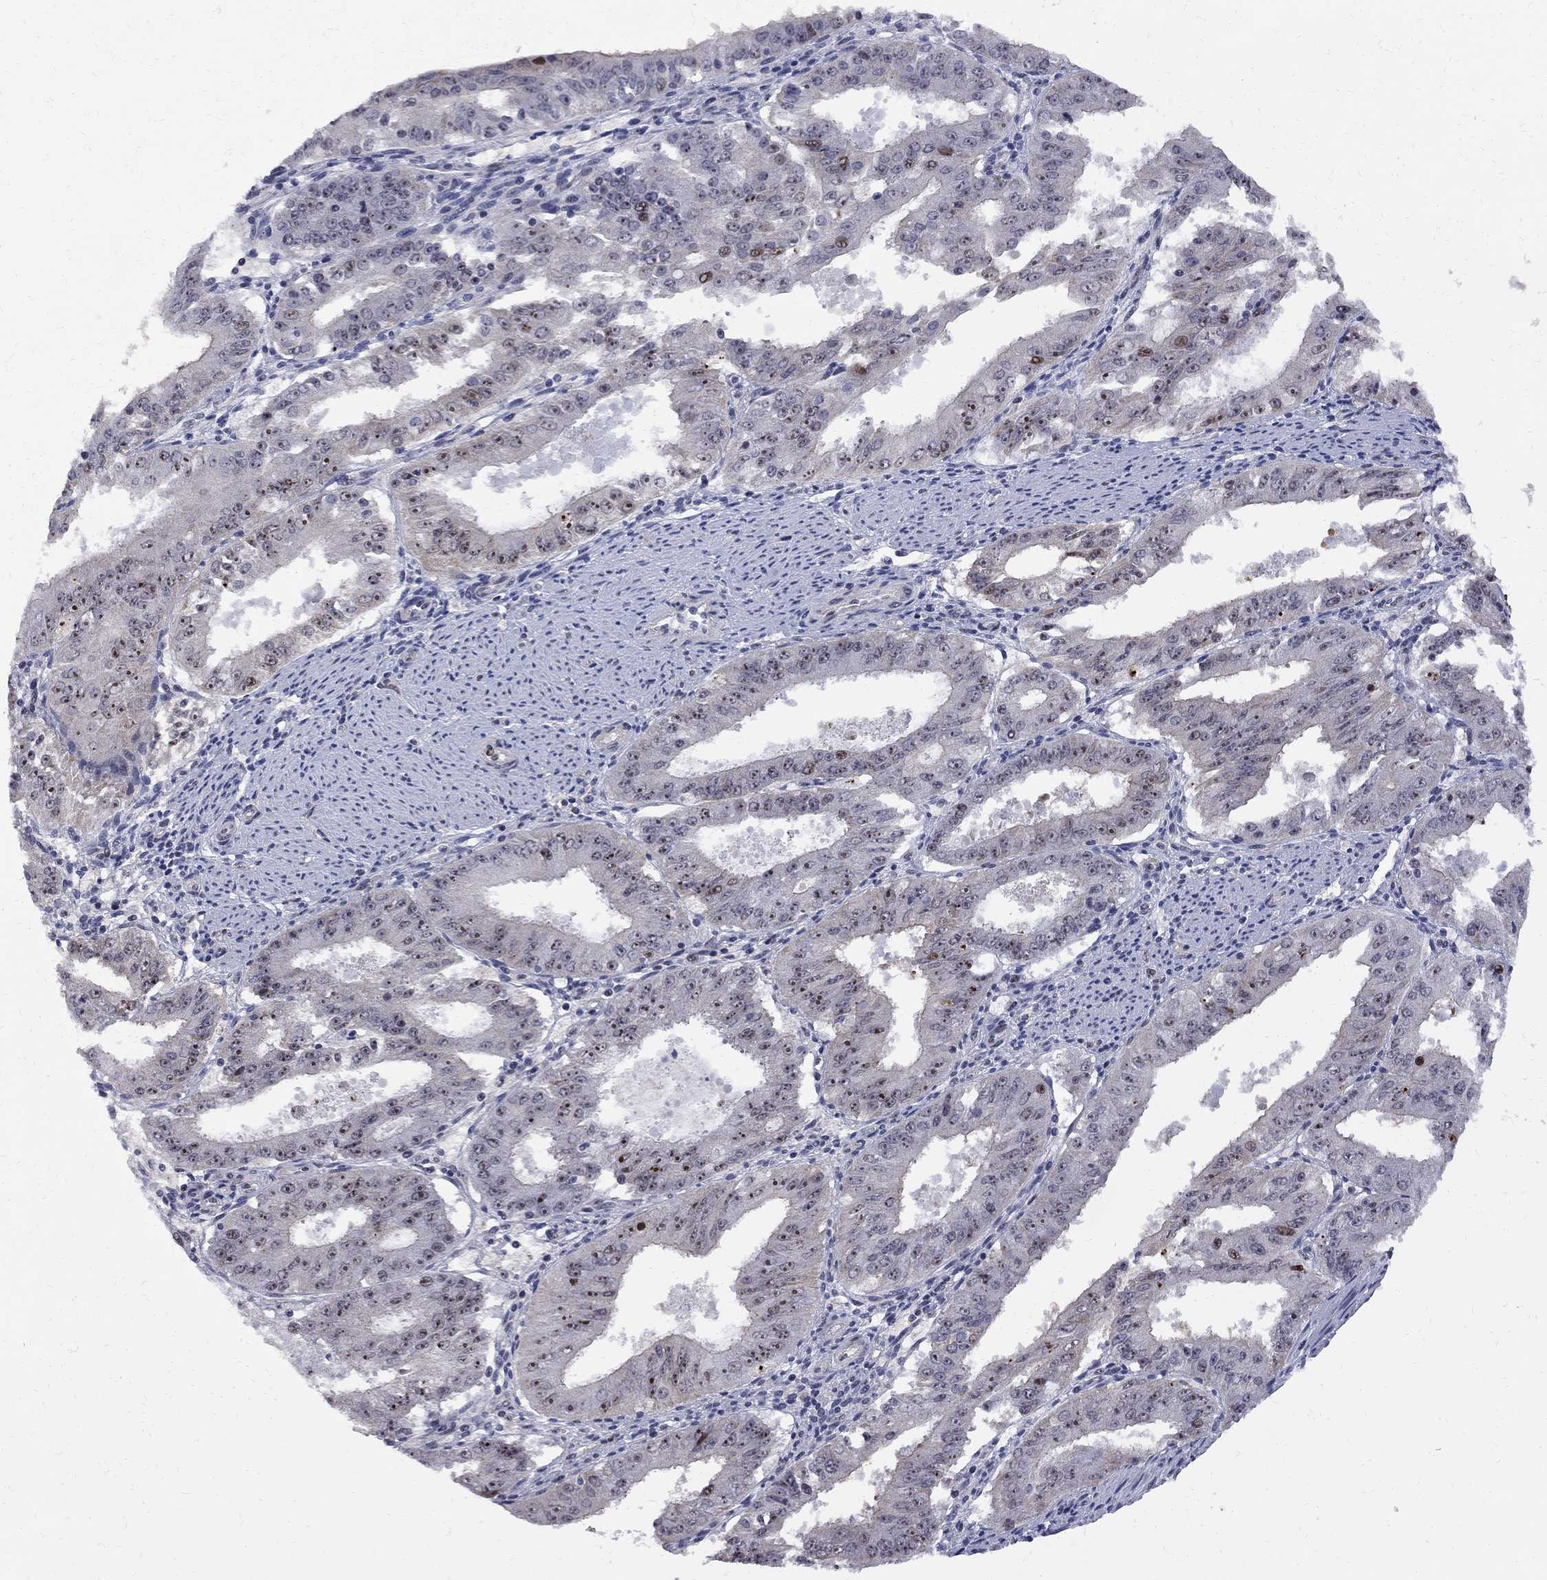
{"staining": {"intensity": "strong", "quantity": "25%-75%", "location": "nuclear"}, "tissue": "ovarian cancer", "cell_type": "Tumor cells", "image_type": "cancer", "snomed": [{"axis": "morphology", "description": "Carcinoma, endometroid"}, {"axis": "topography", "description": "Ovary"}], "caption": "A histopathology image of ovarian cancer stained for a protein shows strong nuclear brown staining in tumor cells.", "gene": "DHX33", "patient": {"sex": "female", "age": 42}}